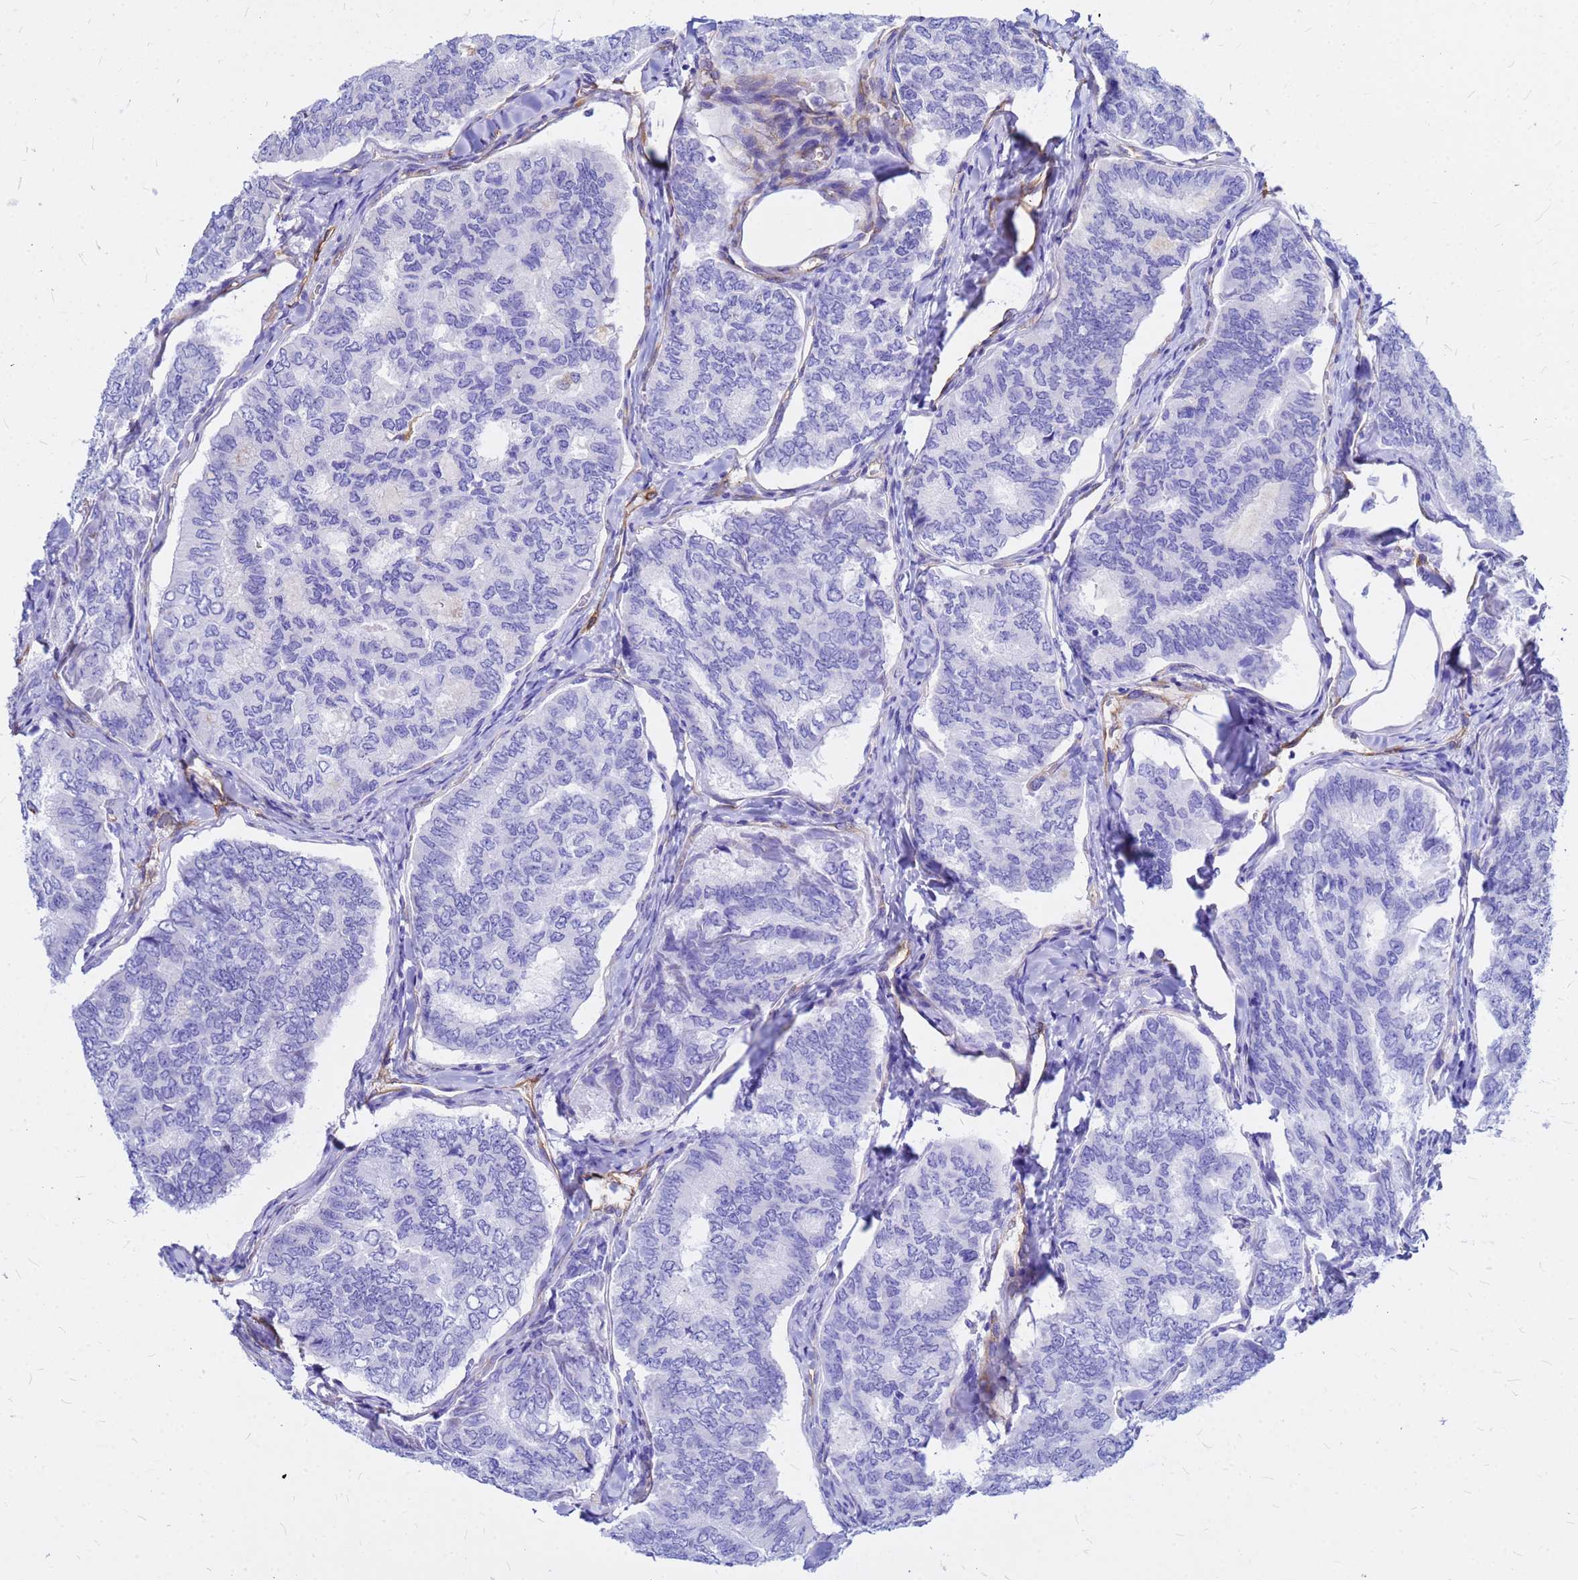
{"staining": {"intensity": "negative", "quantity": "none", "location": "none"}, "tissue": "thyroid cancer", "cell_type": "Tumor cells", "image_type": "cancer", "snomed": [{"axis": "morphology", "description": "Papillary adenocarcinoma, NOS"}, {"axis": "topography", "description": "Thyroid gland"}], "caption": "Thyroid papillary adenocarcinoma was stained to show a protein in brown. There is no significant expression in tumor cells. The staining was performed using DAB to visualize the protein expression in brown, while the nuclei were stained in blue with hematoxylin (Magnification: 20x).", "gene": "NOSTRIN", "patient": {"sex": "female", "age": 35}}